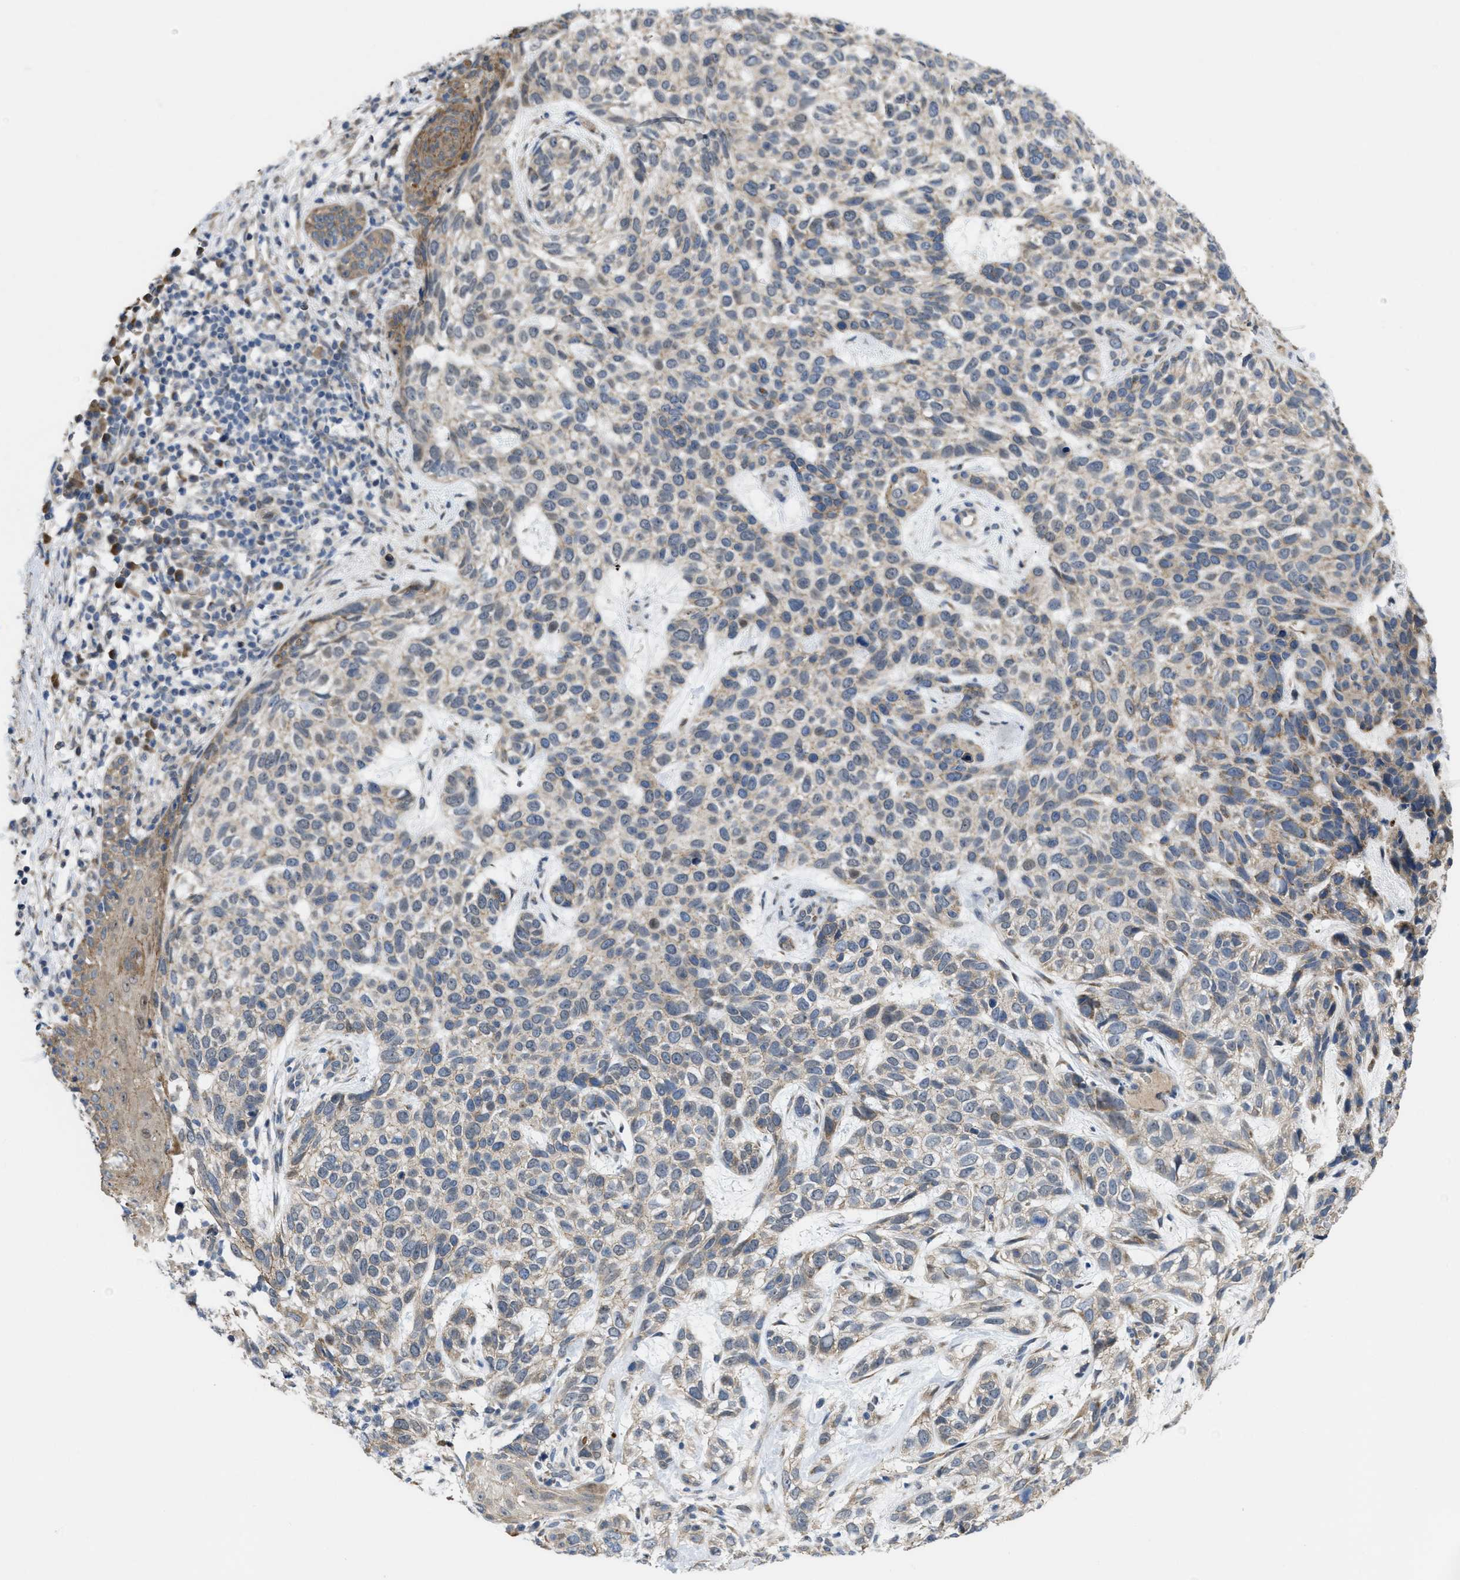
{"staining": {"intensity": "weak", "quantity": "25%-75%", "location": "cytoplasmic/membranous"}, "tissue": "skin cancer", "cell_type": "Tumor cells", "image_type": "cancer", "snomed": [{"axis": "morphology", "description": "Normal tissue, NOS"}, {"axis": "morphology", "description": "Basal cell carcinoma"}, {"axis": "topography", "description": "Skin"}], "caption": "A brown stain labels weak cytoplasmic/membranous positivity of a protein in skin cancer (basal cell carcinoma) tumor cells.", "gene": "CDPF1", "patient": {"sex": "male", "age": 79}}